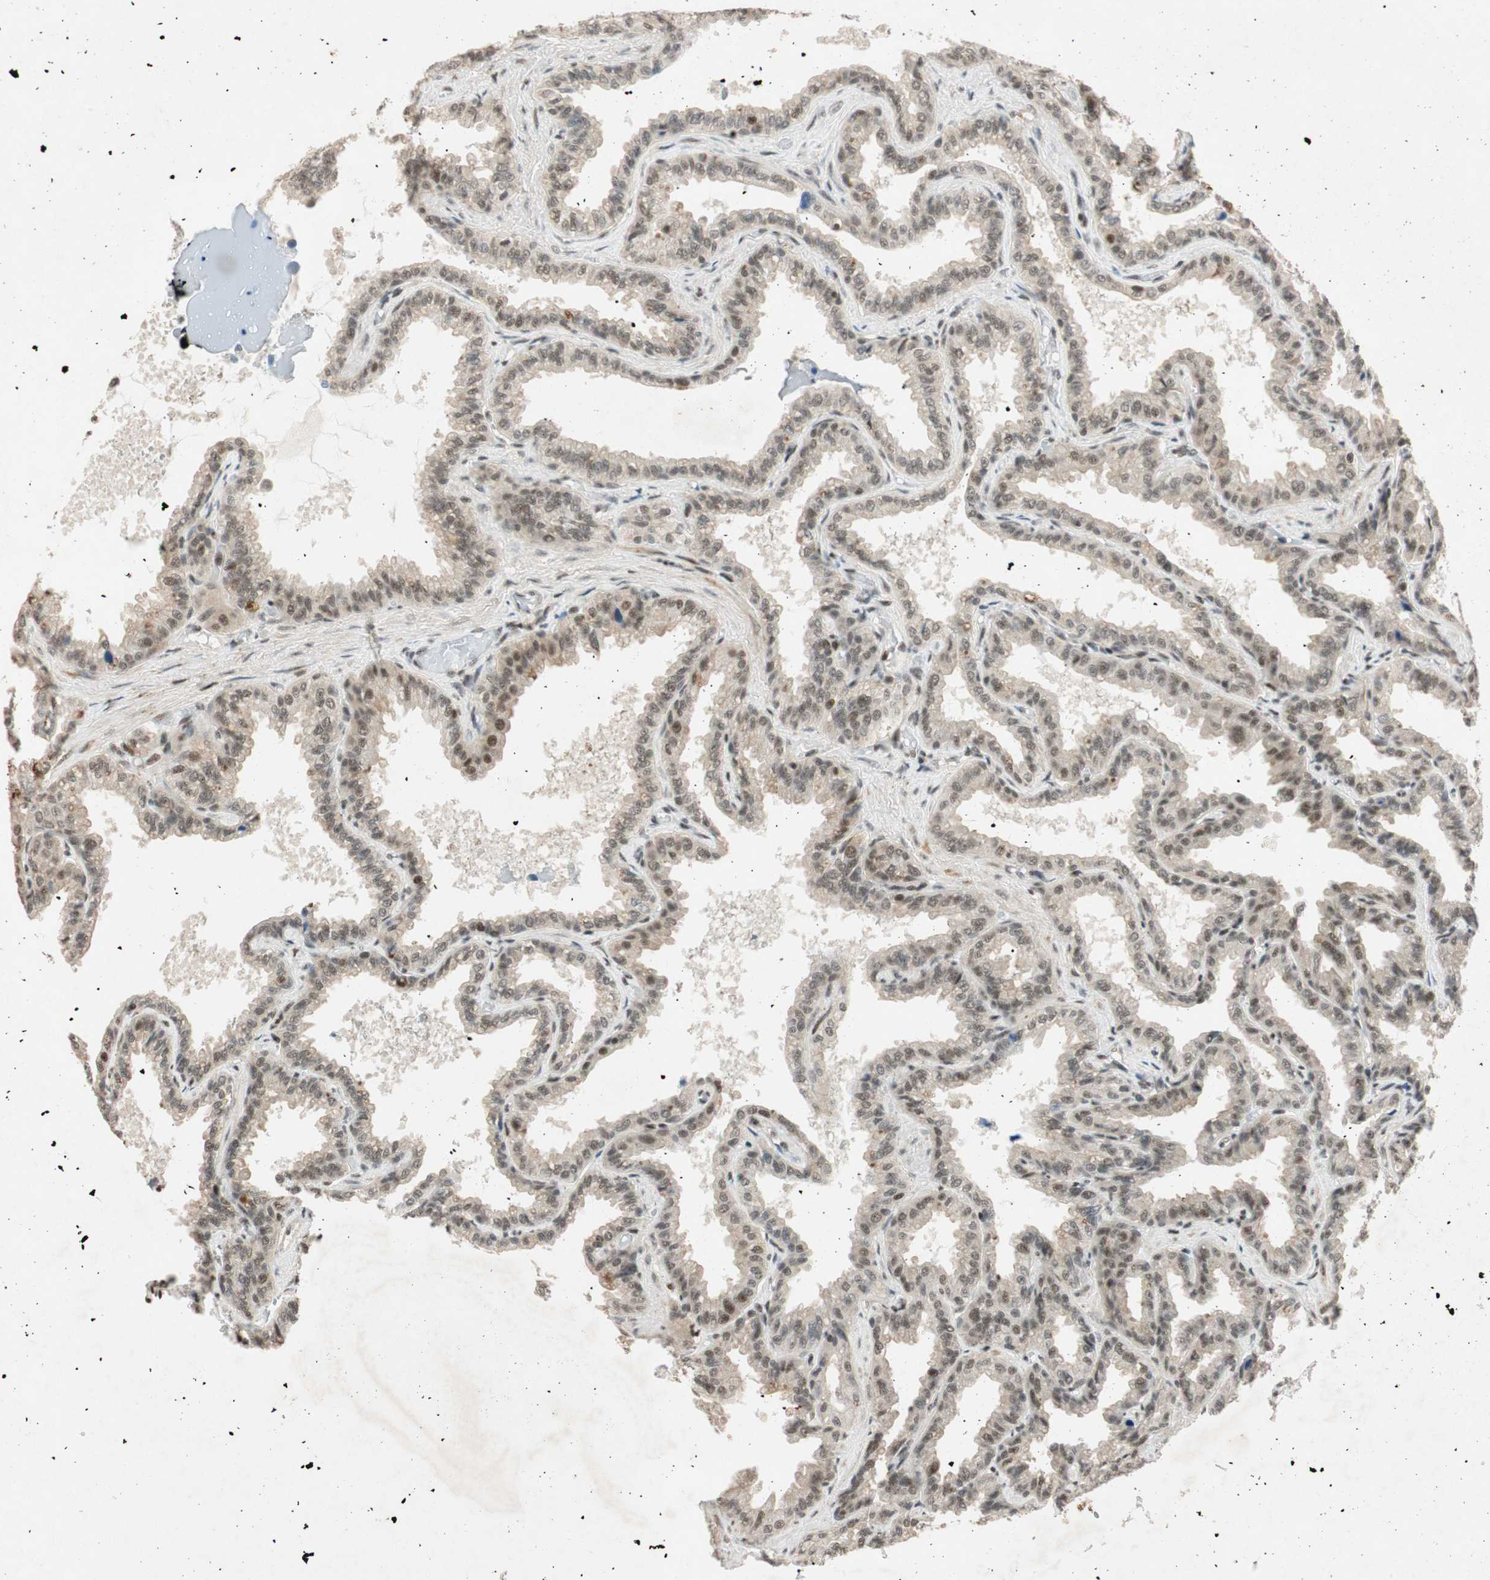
{"staining": {"intensity": "moderate", "quantity": ">75%", "location": "nuclear"}, "tissue": "seminal vesicle", "cell_type": "Glandular cells", "image_type": "normal", "snomed": [{"axis": "morphology", "description": "Normal tissue, NOS"}, {"axis": "topography", "description": "Seminal veicle"}], "caption": "Seminal vesicle stained for a protein (brown) displays moderate nuclear positive positivity in about >75% of glandular cells.", "gene": "NCBP3", "patient": {"sex": "male", "age": 46}}